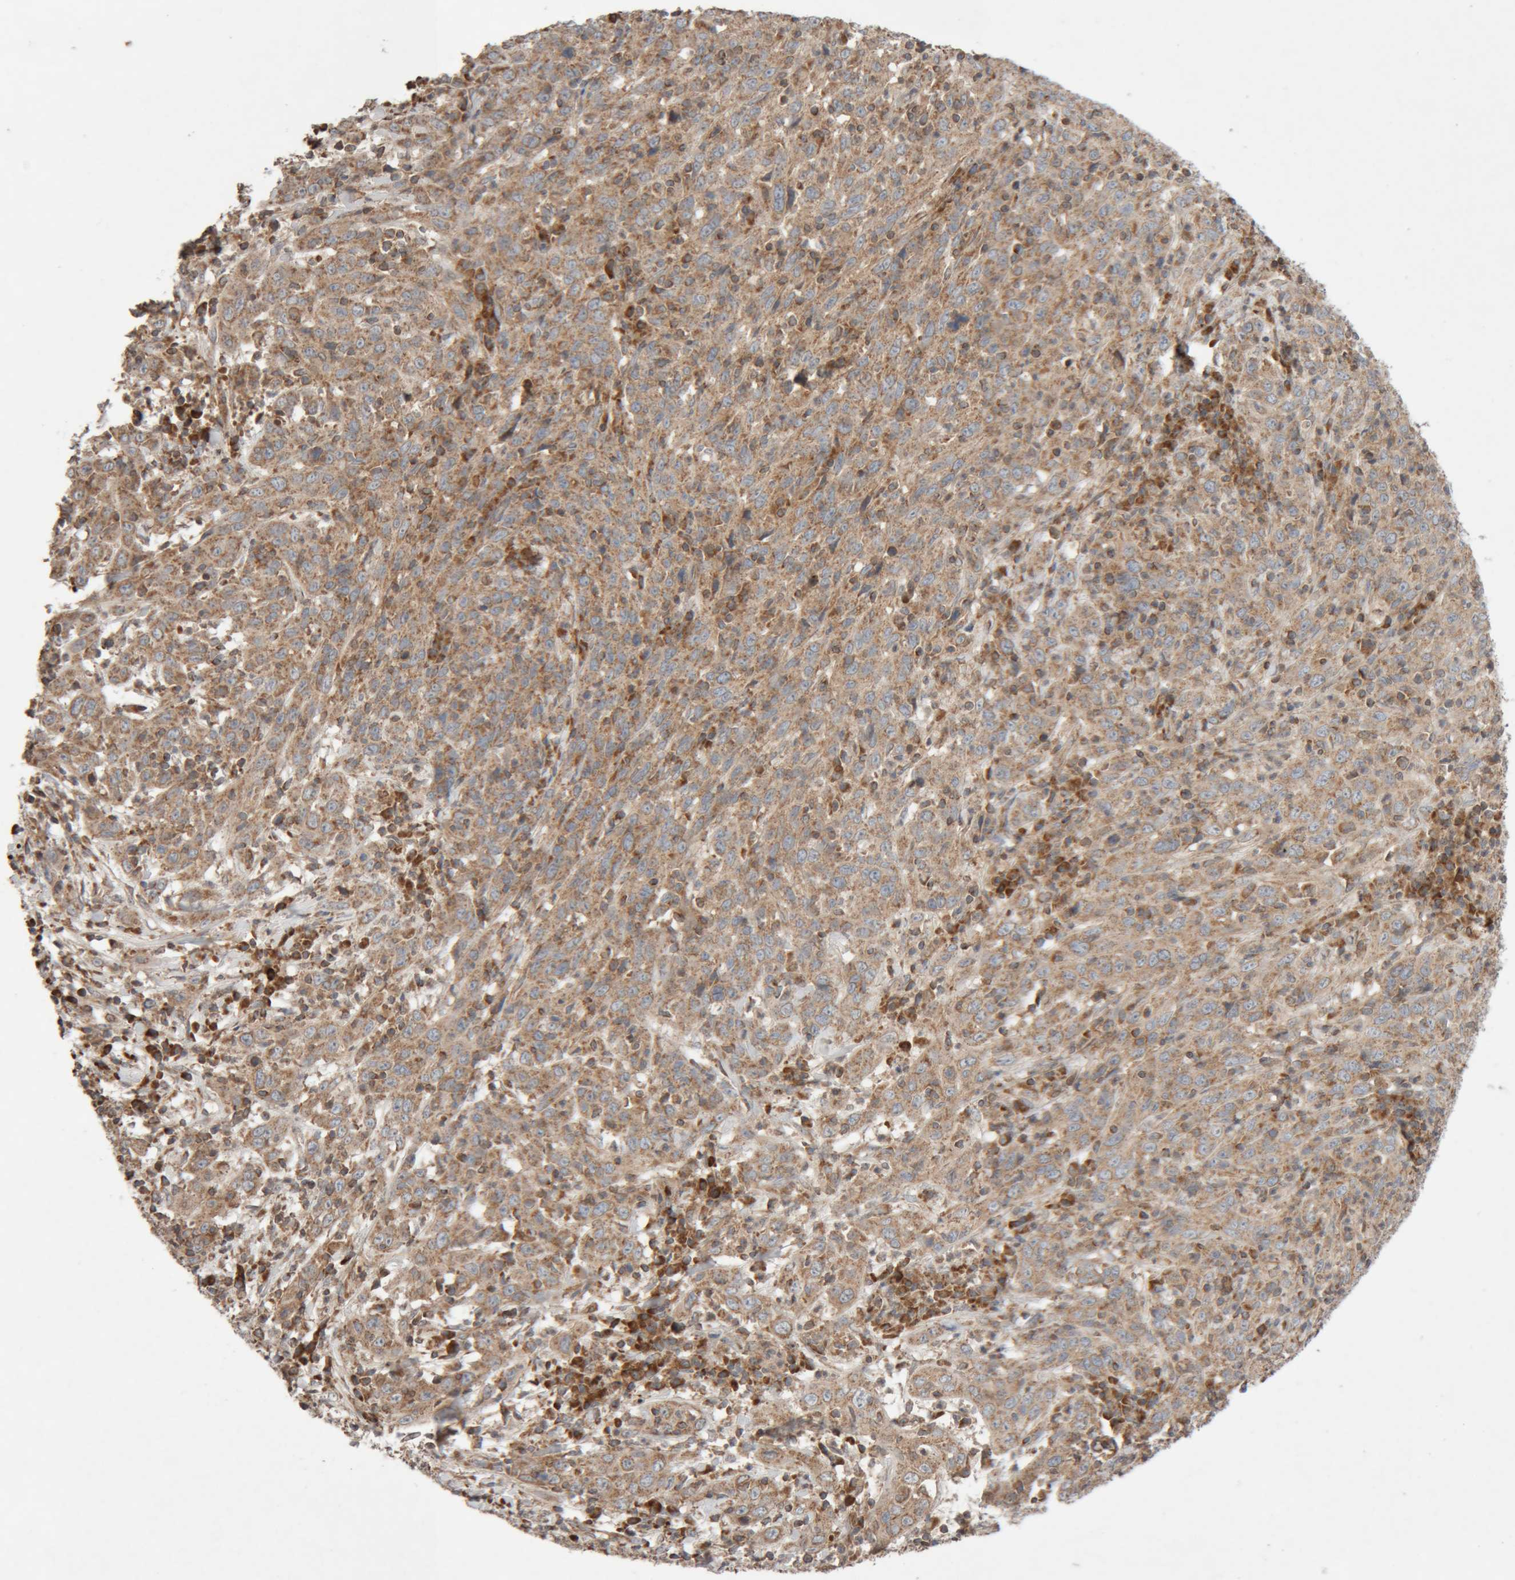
{"staining": {"intensity": "moderate", "quantity": ">75%", "location": "cytoplasmic/membranous"}, "tissue": "cervical cancer", "cell_type": "Tumor cells", "image_type": "cancer", "snomed": [{"axis": "morphology", "description": "Squamous cell carcinoma, NOS"}, {"axis": "topography", "description": "Cervix"}], "caption": "Cervical cancer (squamous cell carcinoma) stained with a brown dye displays moderate cytoplasmic/membranous positive expression in approximately >75% of tumor cells.", "gene": "KIF21B", "patient": {"sex": "female", "age": 46}}